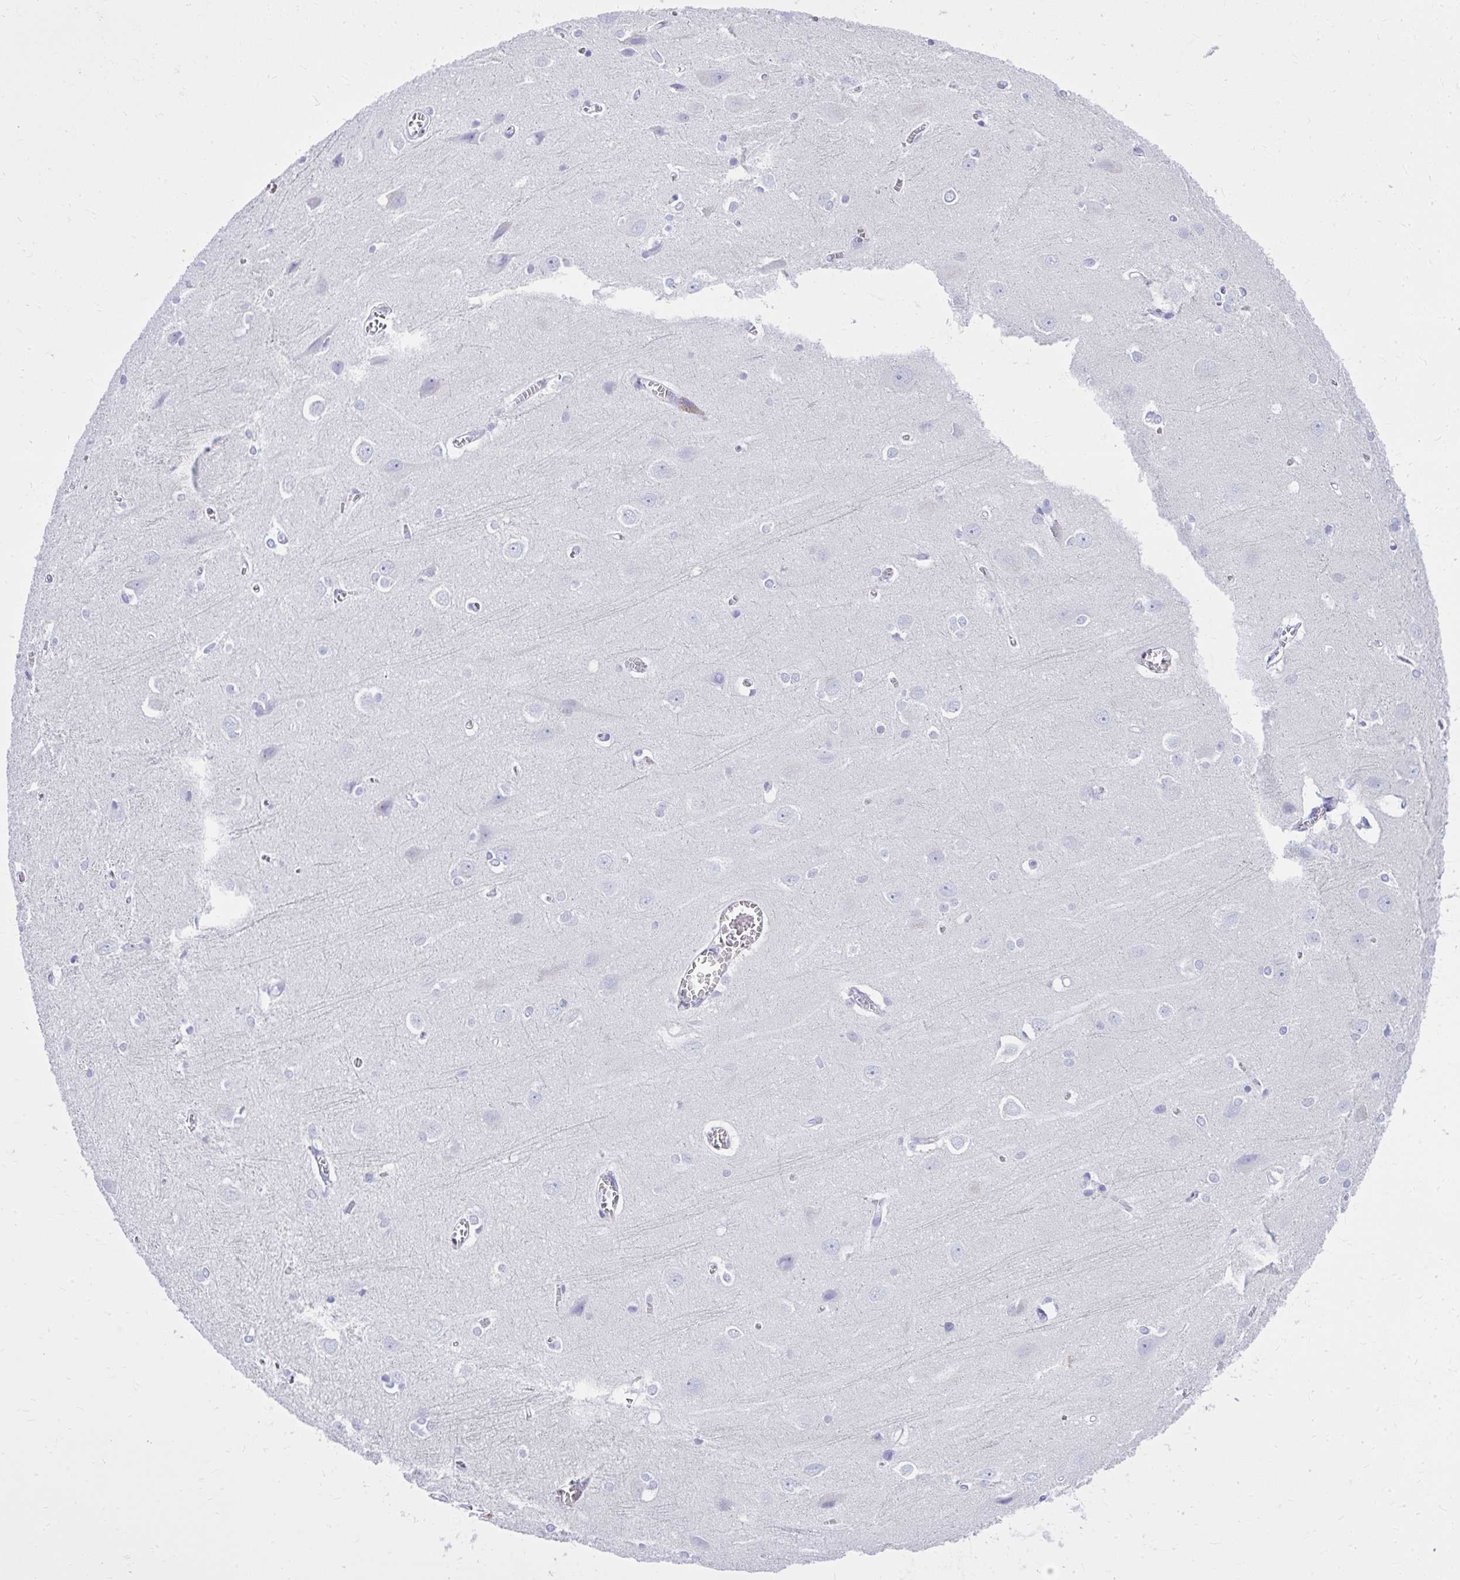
{"staining": {"intensity": "negative", "quantity": "none", "location": "none"}, "tissue": "cerebral cortex", "cell_type": "Endothelial cells", "image_type": "normal", "snomed": [{"axis": "morphology", "description": "Normal tissue, NOS"}, {"axis": "topography", "description": "Cerebral cortex"}], "caption": "This is an IHC photomicrograph of benign human cerebral cortex. There is no staining in endothelial cells.", "gene": "BCL6B", "patient": {"sex": "male", "age": 37}}